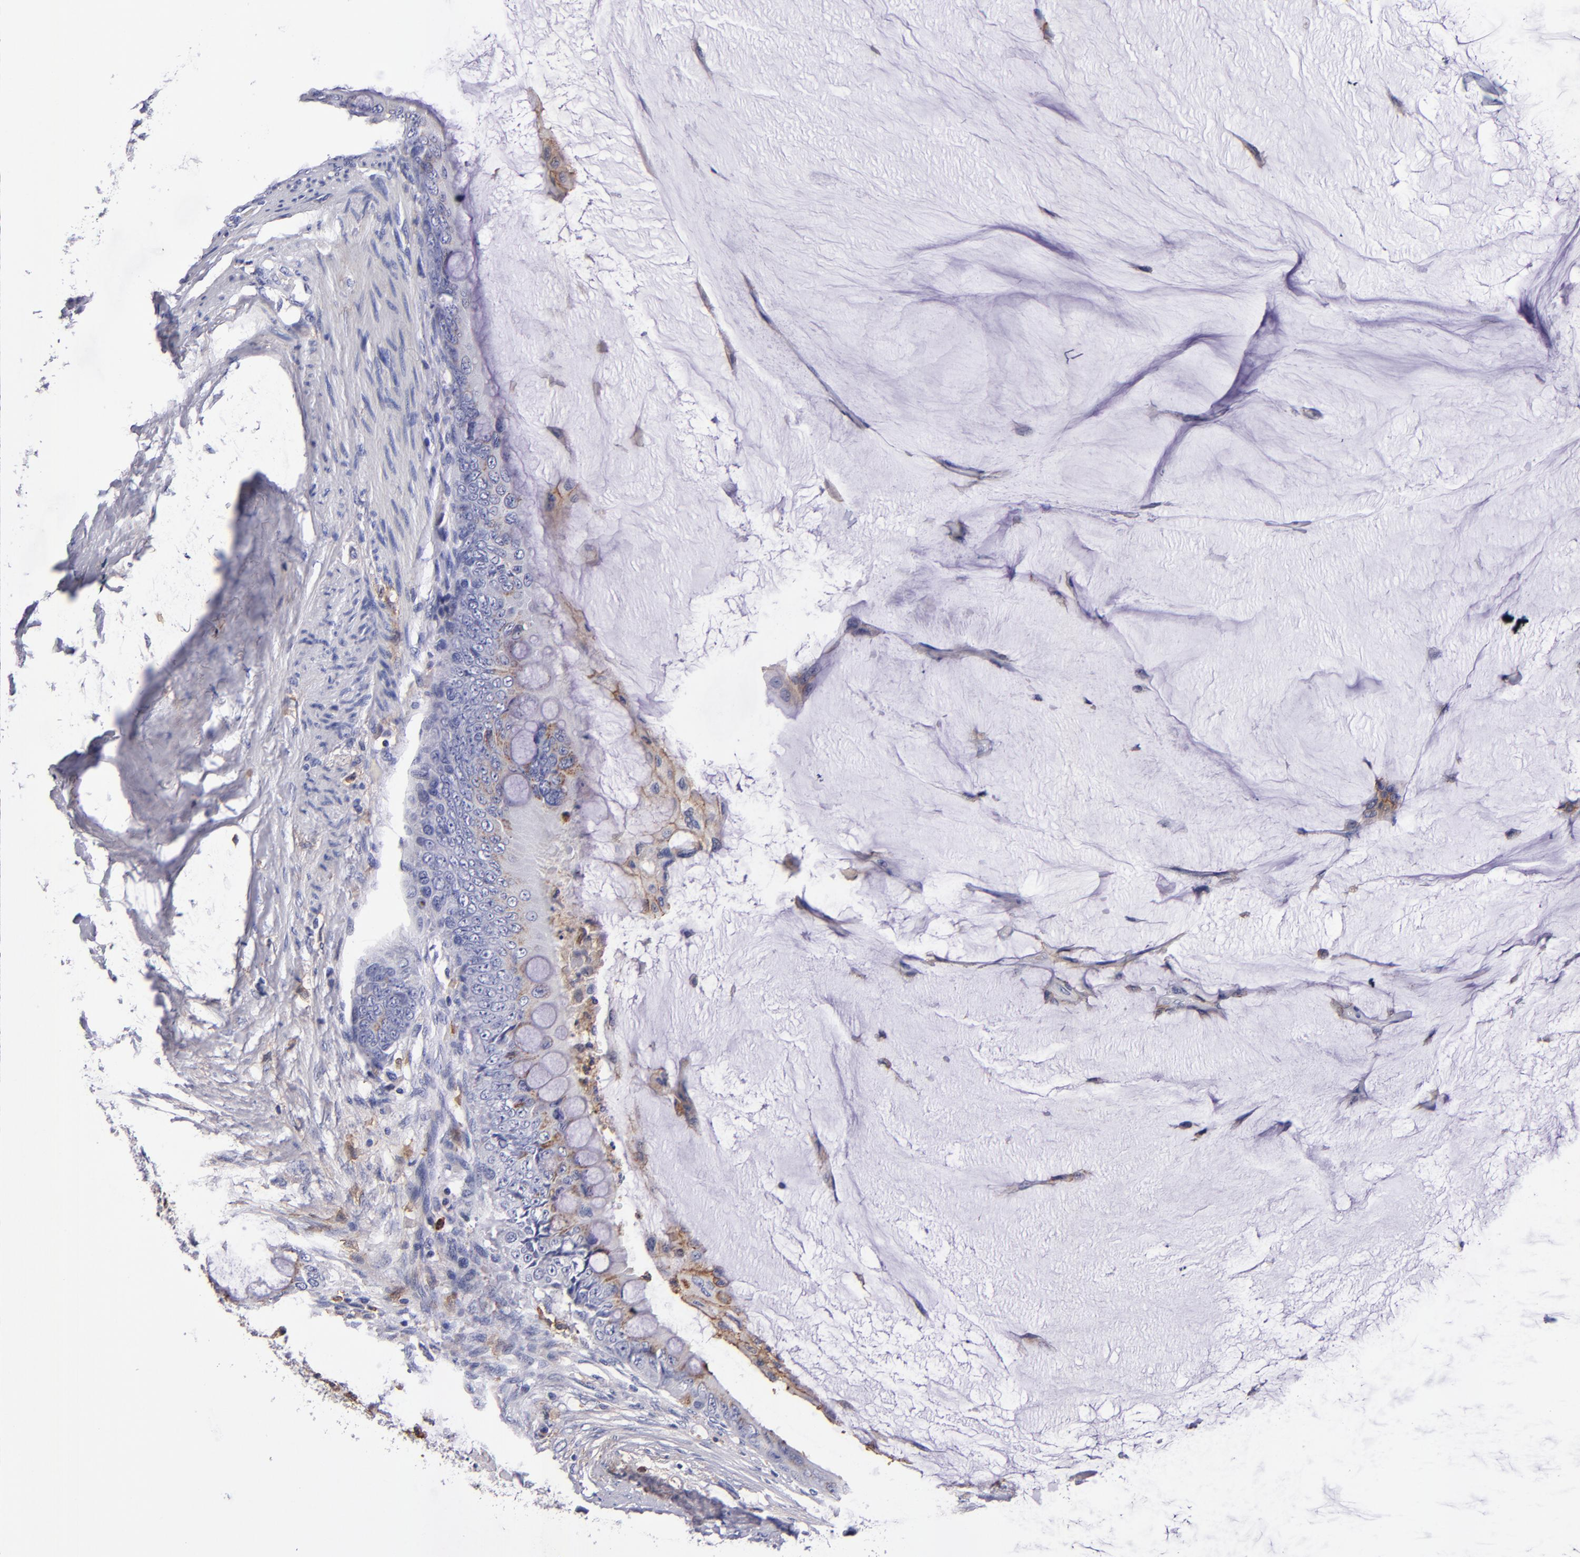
{"staining": {"intensity": "moderate", "quantity": "<25%", "location": "cytoplasmic/membranous"}, "tissue": "colorectal cancer", "cell_type": "Tumor cells", "image_type": "cancer", "snomed": [{"axis": "morphology", "description": "Normal tissue, NOS"}, {"axis": "morphology", "description": "Adenocarcinoma, NOS"}, {"axis": "topography", "description": "Rectum"}, {"axis": "topography", "description": "Peripheral nerve tissue"}], "caption": "Colorectal cancer (adenocarcinoma) stained with DAB (3,3'-diaminobenzidine) immunohistochemistry displays low levels of moderate cytoplasmic/membranous expression in approximately <25% of tumor cells. (DAB = brown stain, brightfield microscopy at high magnification).", "gene": "SIRPA", "patient": {"sex": "female", "age": 77}}